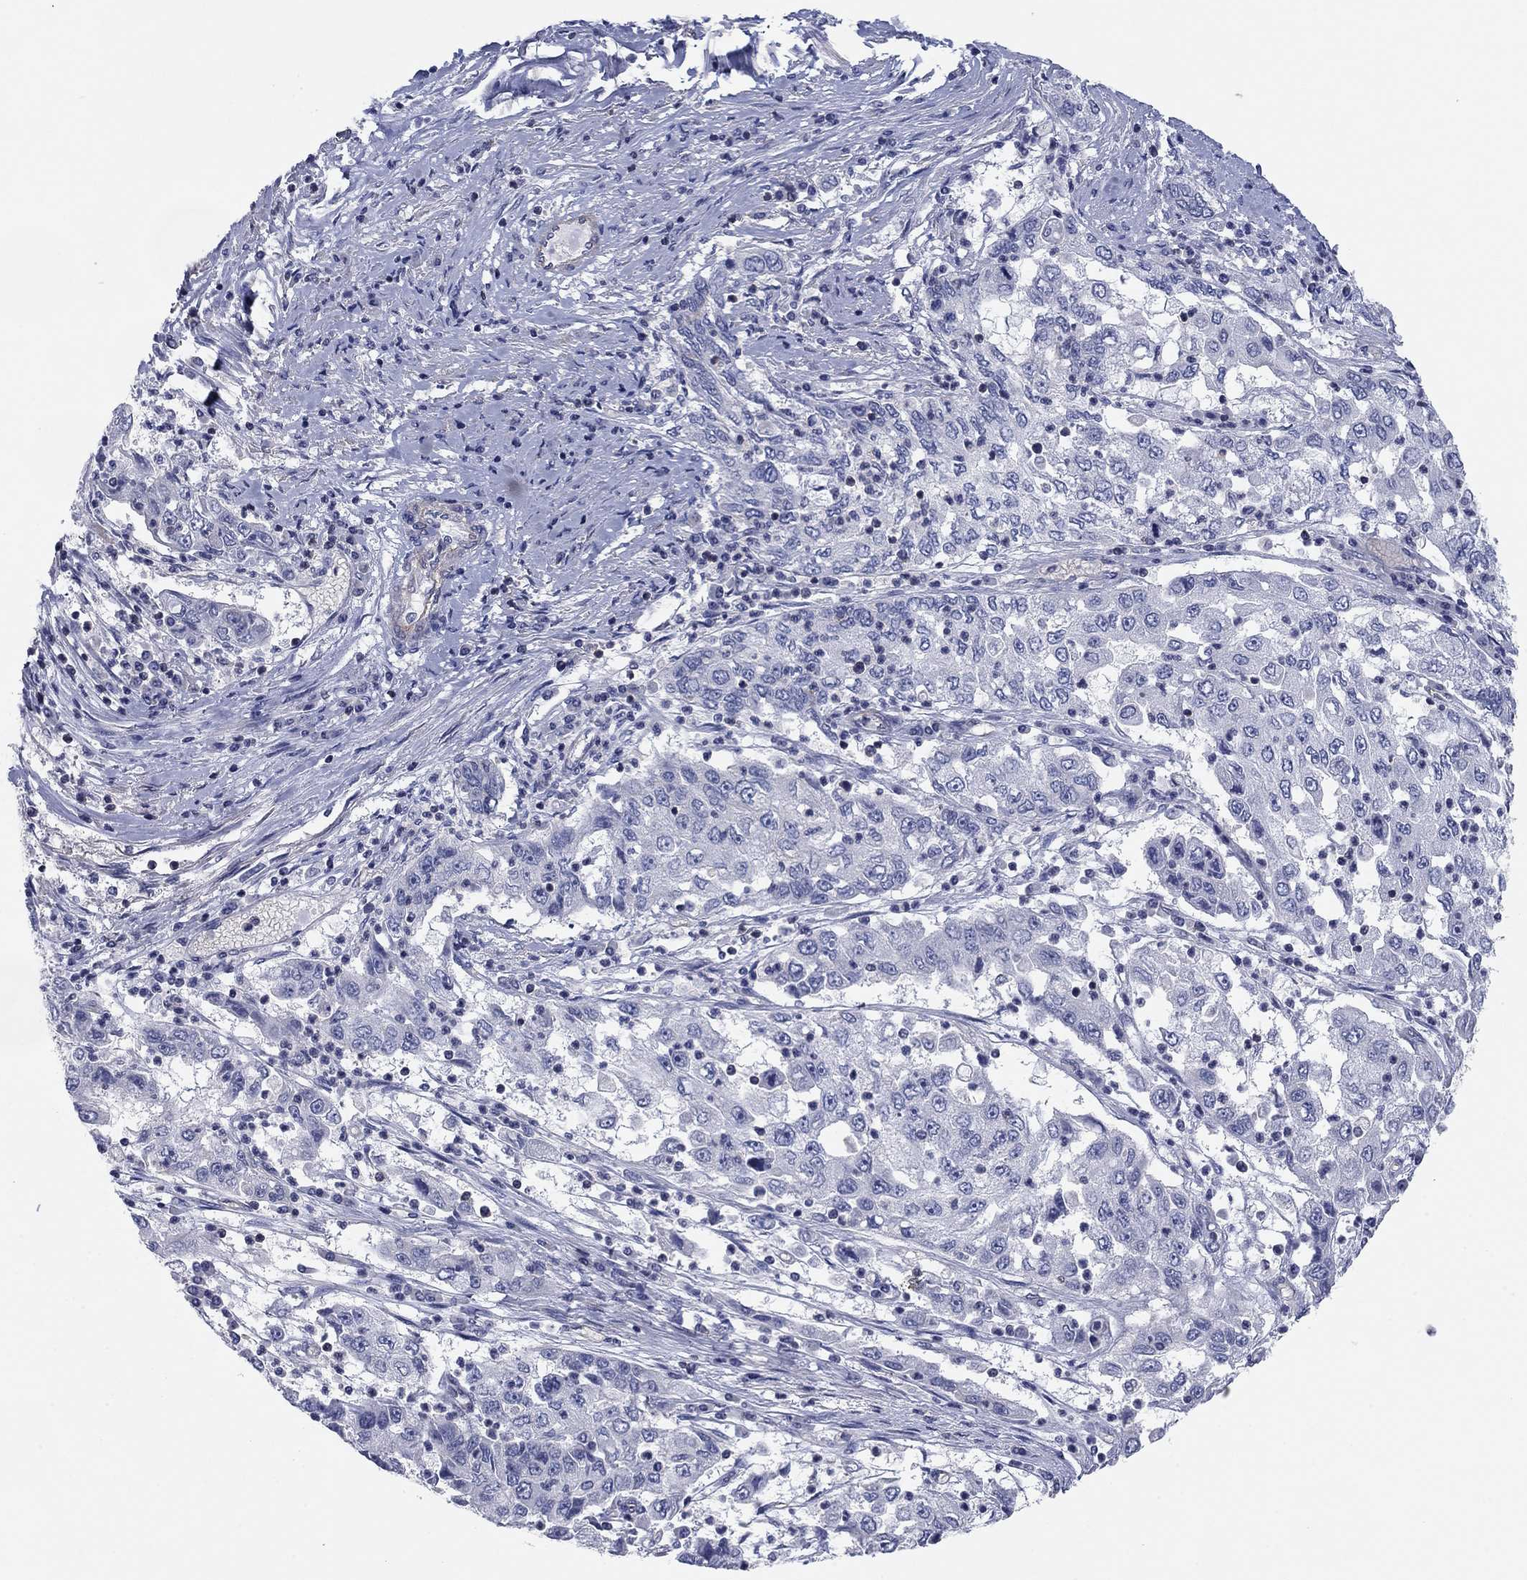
{"staining": {"intensity": "negative", "quantity": "none", "location": "none"}, "tissue": "cervical cancer", "cell_type": "Tumor cells", "image_type": "cancer", "snomed": [{"axis": "morphology", "description": "Squamous cell carcinoma, NOS"}, {"axis": "topography", "description": "Cervix"}], "caption": "Immunohistochemistry (IHC) histopathology image of human cervical squamous cell carcinoma stained for a protein (brown), which reveals no staining in tumor cells. The staining was performed using DAB to visualize the protein expression in brown, while the nuclei were stained in blue with hematoxylin (Magnification: 20x).", "gene": "PSD4", "patient": {"sex": "female", "age": 36}}